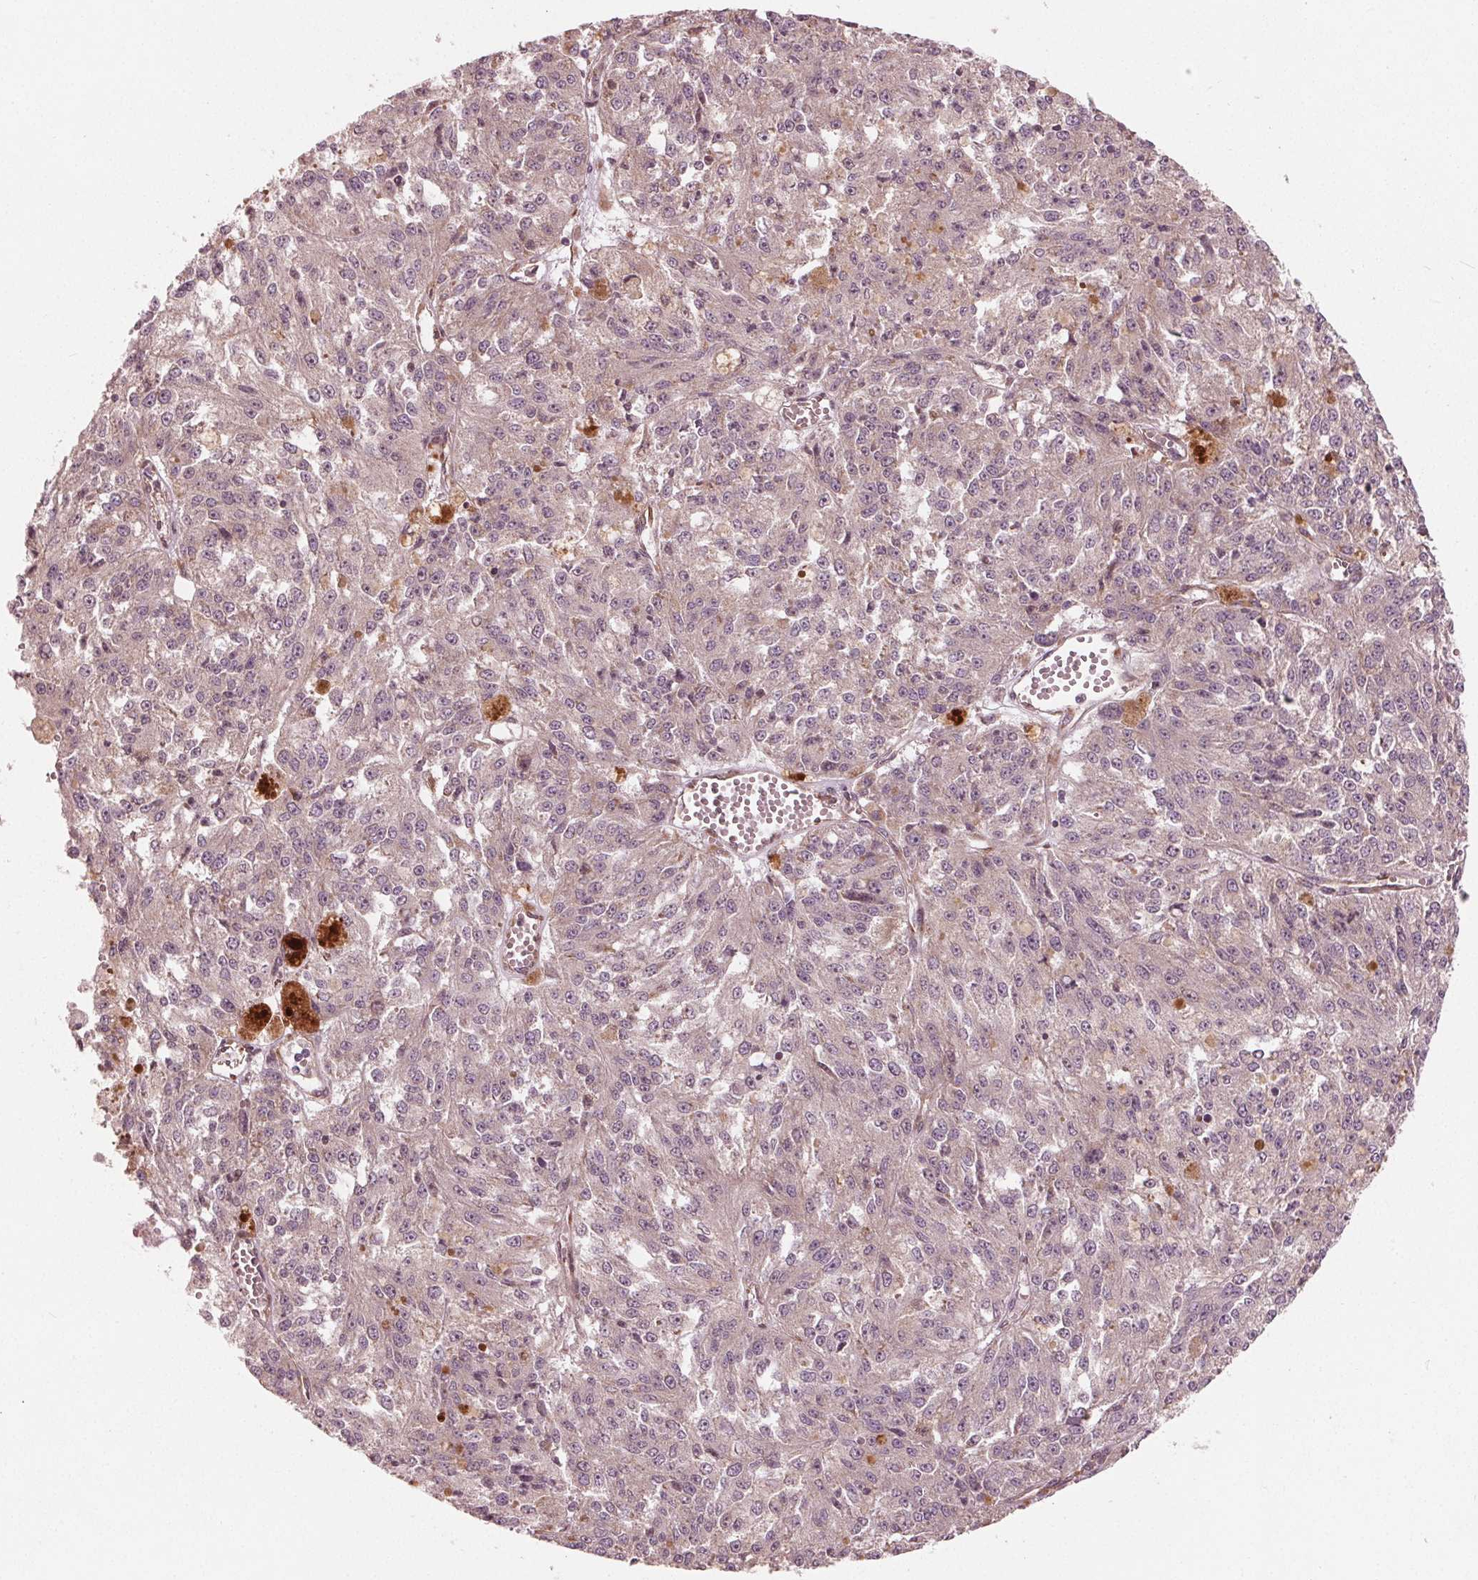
{"staining": {"intensity": "negative", "quantity": "none", "location": "none"}, "tissue": "melanoma", "cell_type": "Tumor cells", "image_type": "cancer", "snomed": [{"axis": "morphology", "description": "Malignant melanoma, Metastatic site"}, {"axis": "topography", "description": "Lymph node"}], "caption": "Tumor cells show no significant positivity in melanoma. The staining is performed using DAB (3,3'-diaminobenzidine) brown chromogen with nuclei counter-stained in using hematoxylin.", "gene": "CMIP", "patient": {"sex": "female", "age": 64}}